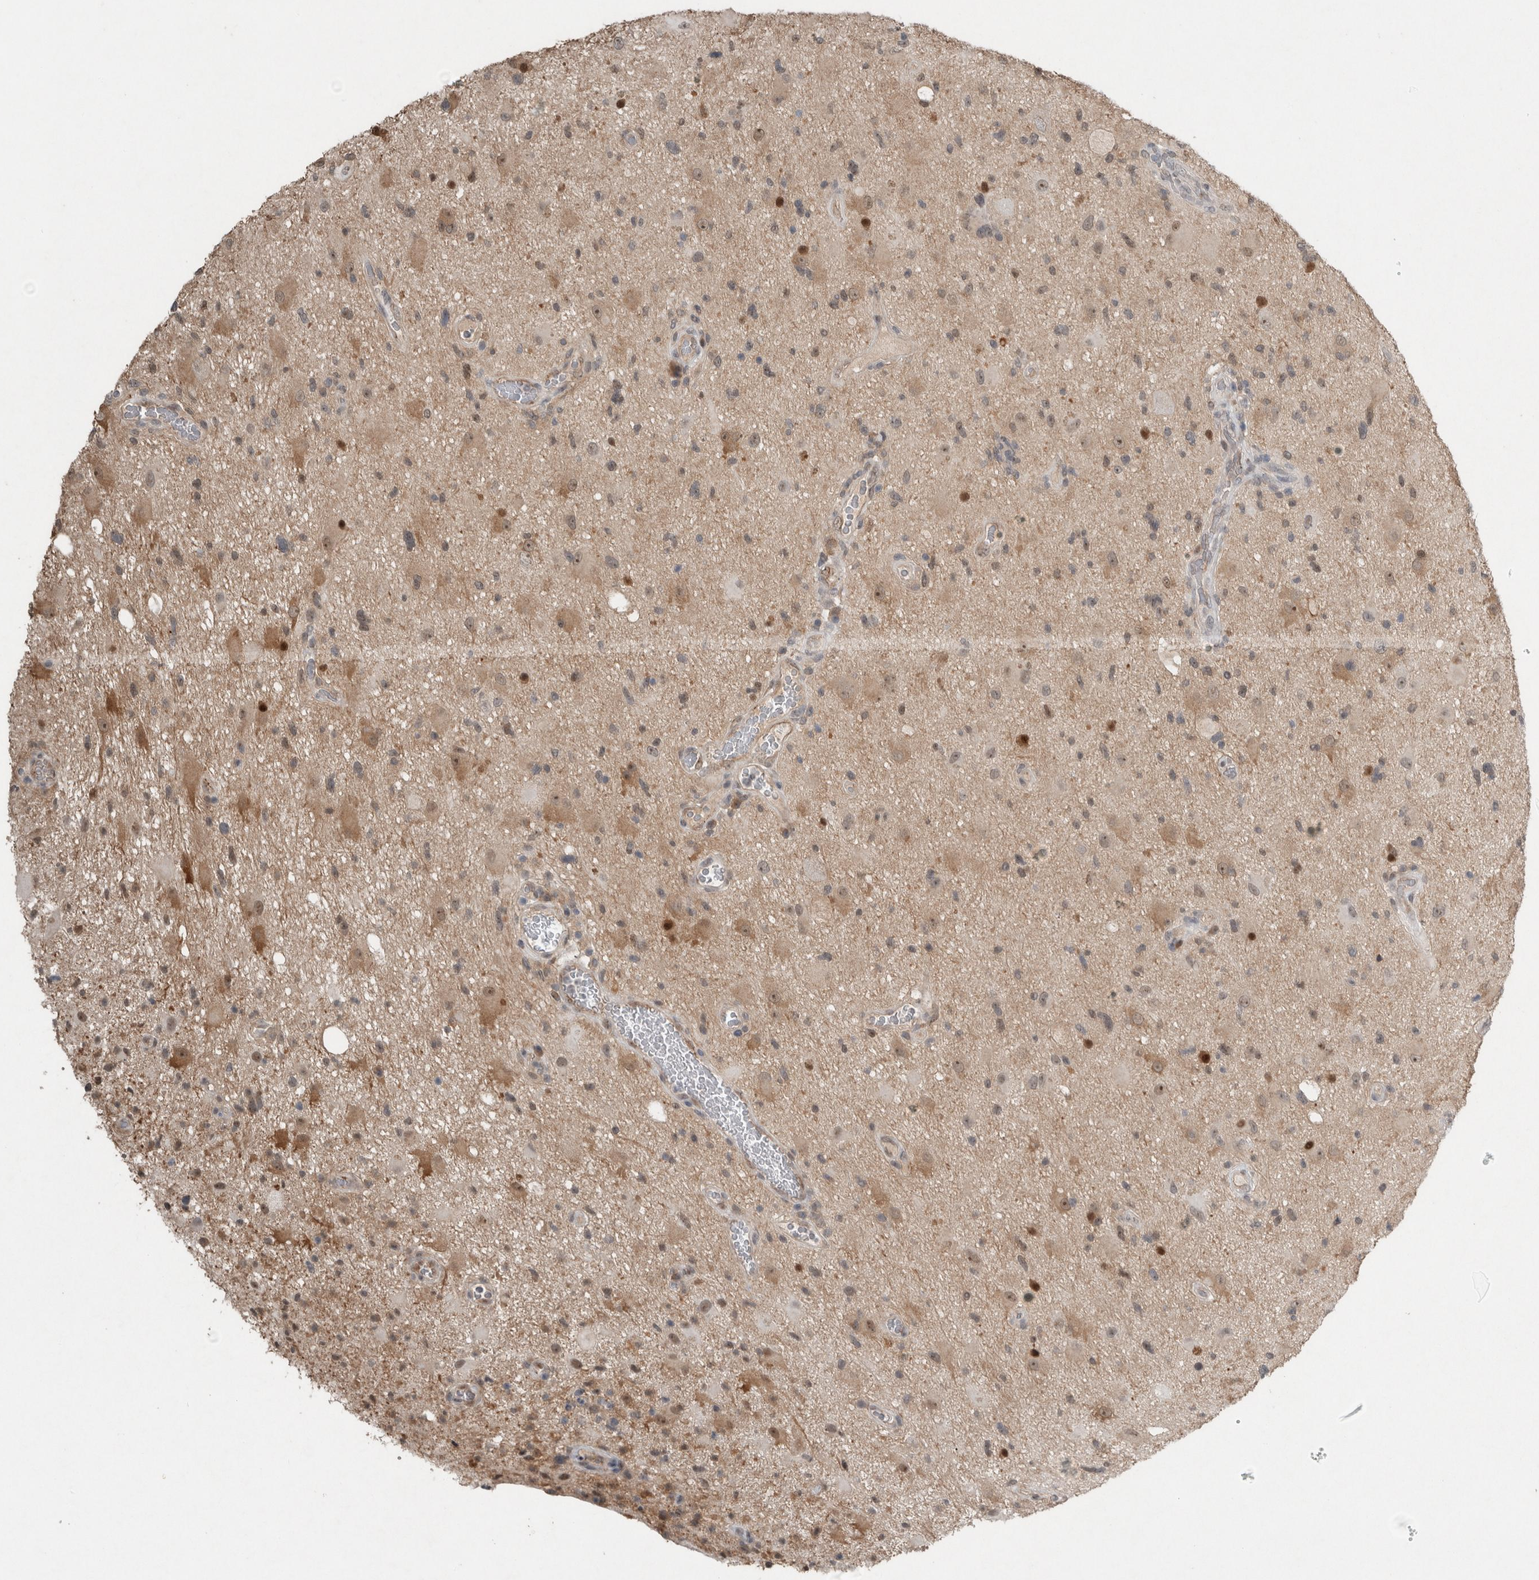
{"staining": {"intensity": "weak", "quantity": "25%-75%", "location": "cytoplasmic/membranous"}, "tissue": "glioma", "cell_type": "Tumor cells", "image_type": "cancer", "snomed": [{"axis": "morphology", "description": "Glioma, malignant, High grade"}, {"axis": "topography", "description": "Brain"}], "caption": "DAB (3,3'-diaminobenzidine) immunohistochemical staining of malignant glioma (high-grade) demonstrates weak cytoplasmic/membranous protein positivity in approximately 25%-75% of tumor cells. Immunohistochemistry stains the protein in brown and the nuclei are stained blue.", "gene": "RALGDS", "patient": {"sex": "male", "age": 33}}